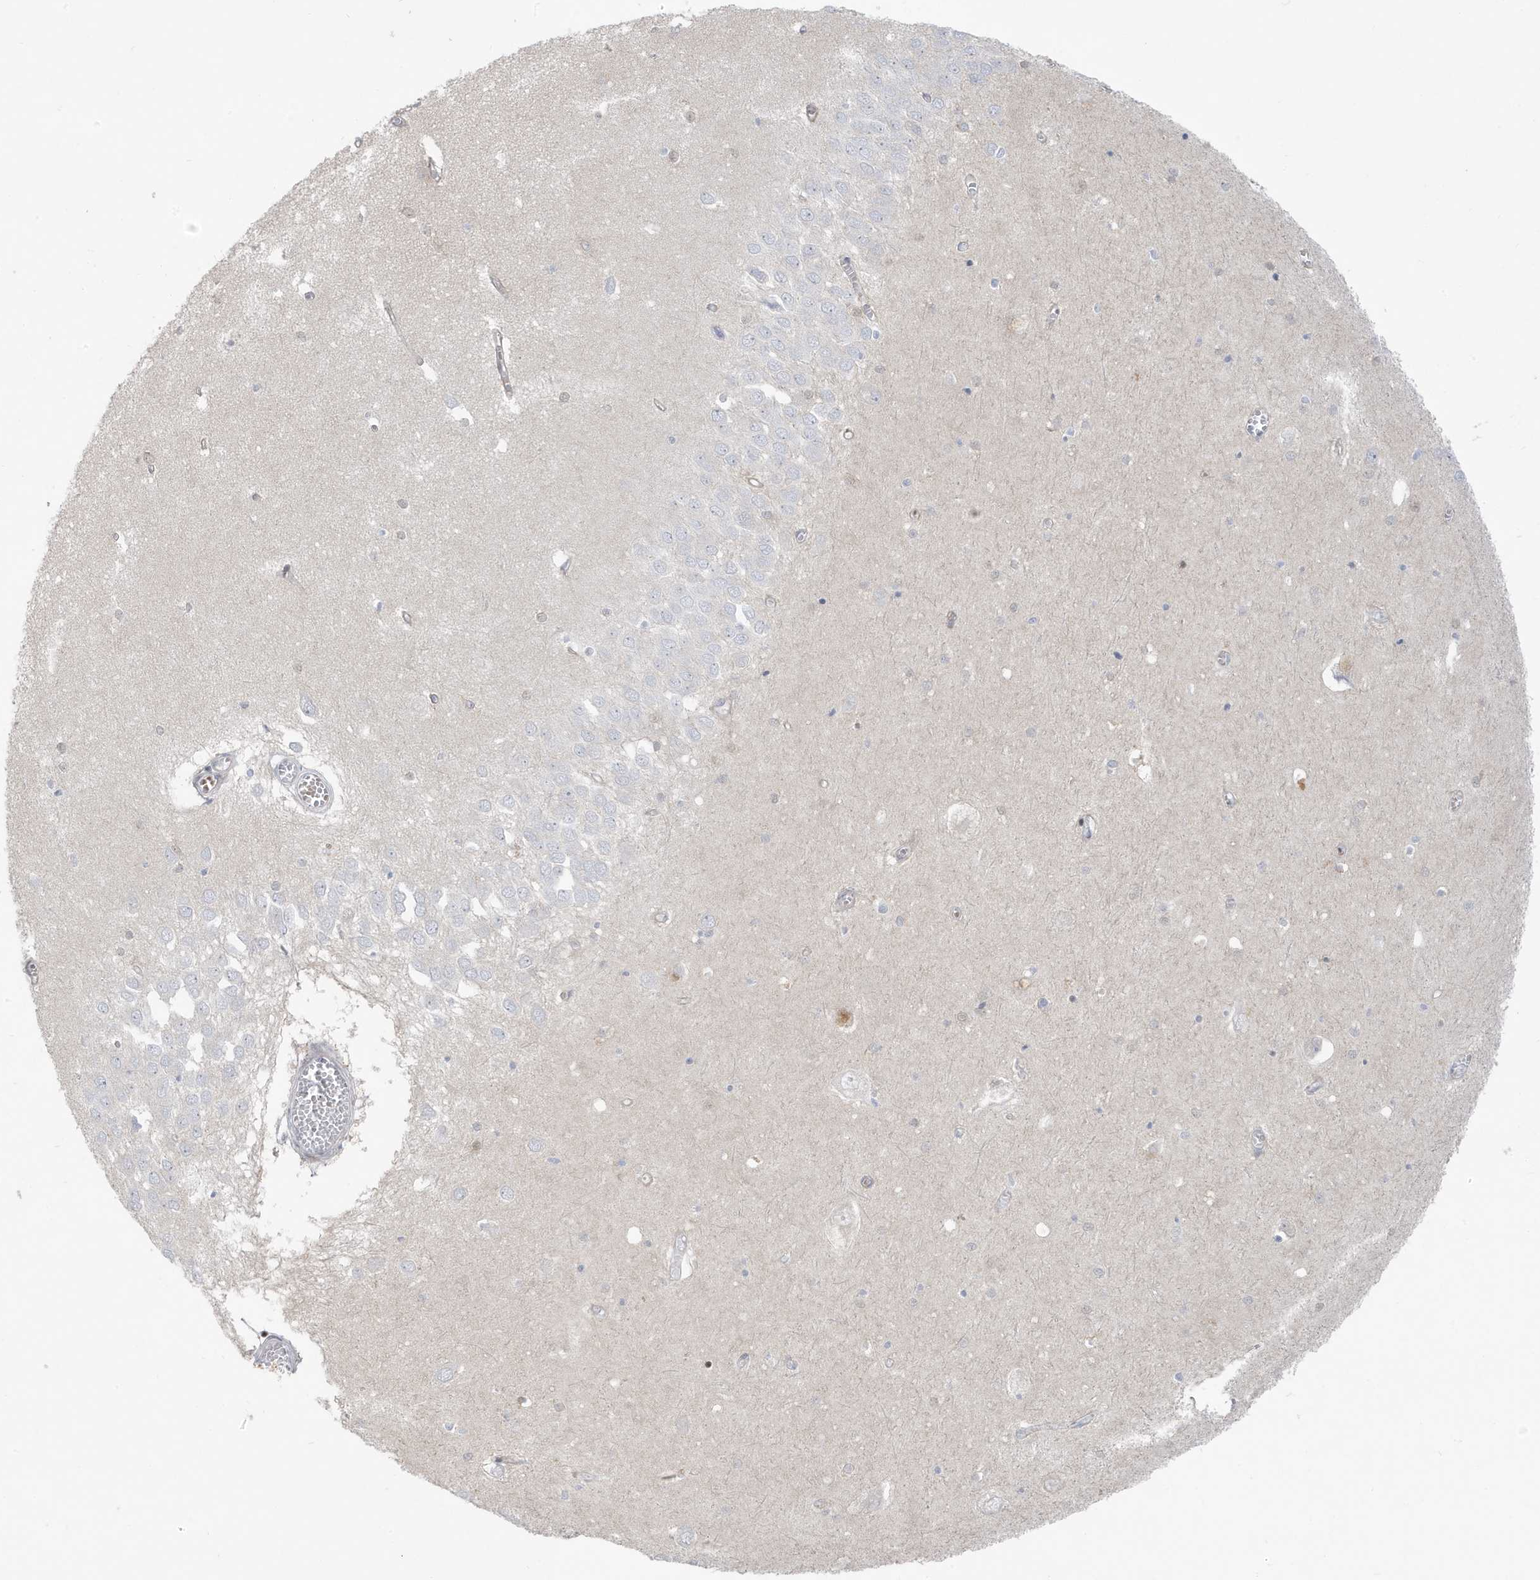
{"staining": {"intensity": "weak", "quantity": "<25%", "location": "nuclear"}, "tissue": "hippocampus", "cell_type": "Glial cells", "image_type": "normal", "snomed": [{"axis": "morphology", "description": "Normal tissue, NOS"}, {"axis": "topography", "description": "Hippocampus"}], "caption": "The histopathology image displays no staining of glial cells in benign hippocampus.", "gene": "ATP13A5", "patient": {"sex": "male", "age": 70}}